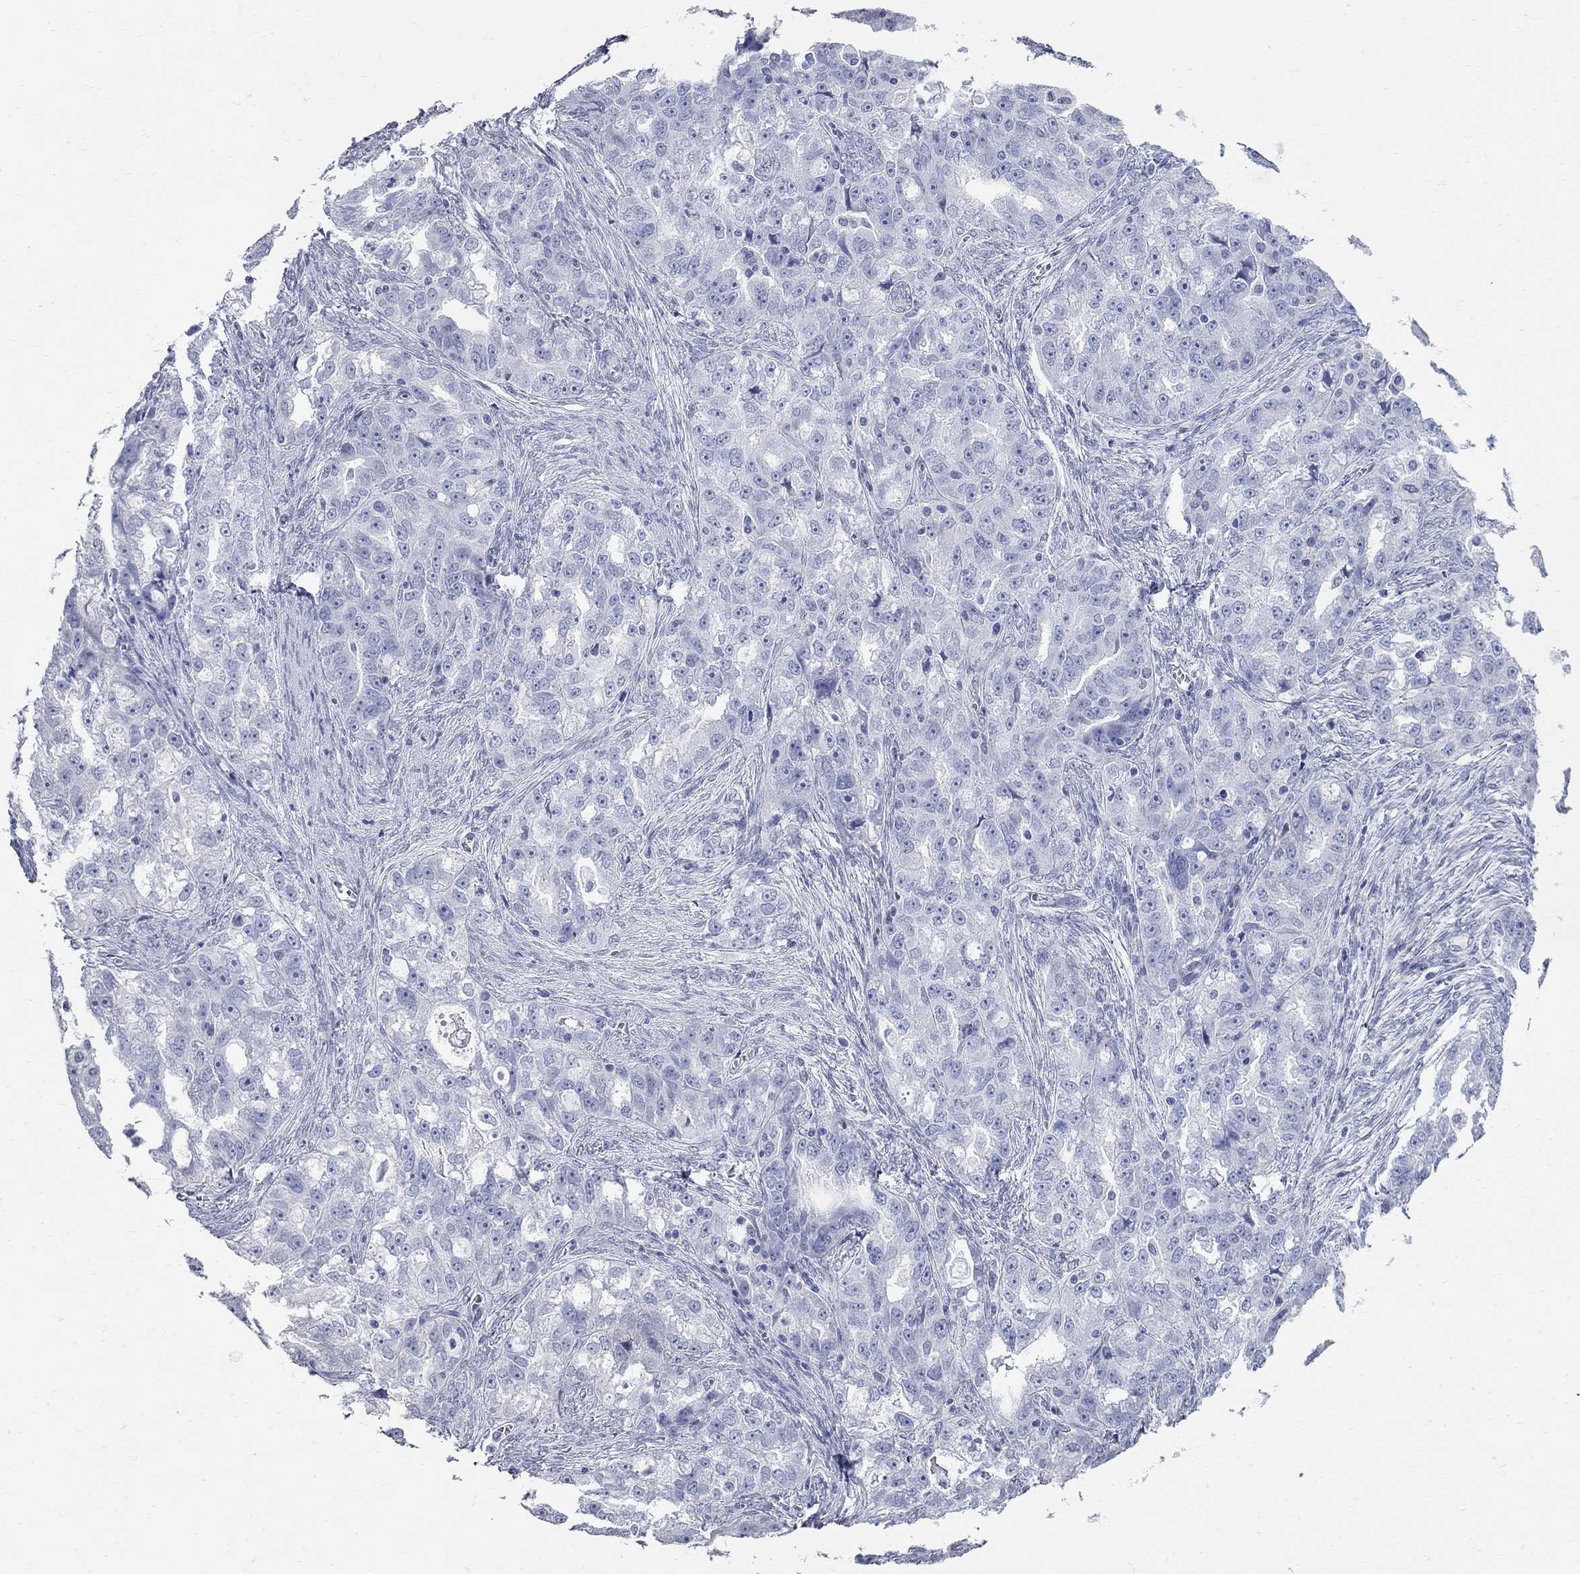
{"staining": {"intensity": "negative", "quantity": "none", "location": "none"}, "tissue": "ovarian cancer", "cell_type": "Tumor cells", "image_type": "cancer", "snomed": [{"axis": "morphology", "description": "Cystadenocarcinoma, serous, NOS"}, {"axis": "topography", "description": "Ovary"}], "caption": "There is no significant positivity in tumor cells of ovarian cancer (serous cystadenocarcinoma).", "gene": "BPIFB1", "patient": {"sex": "female", "age": 51}}